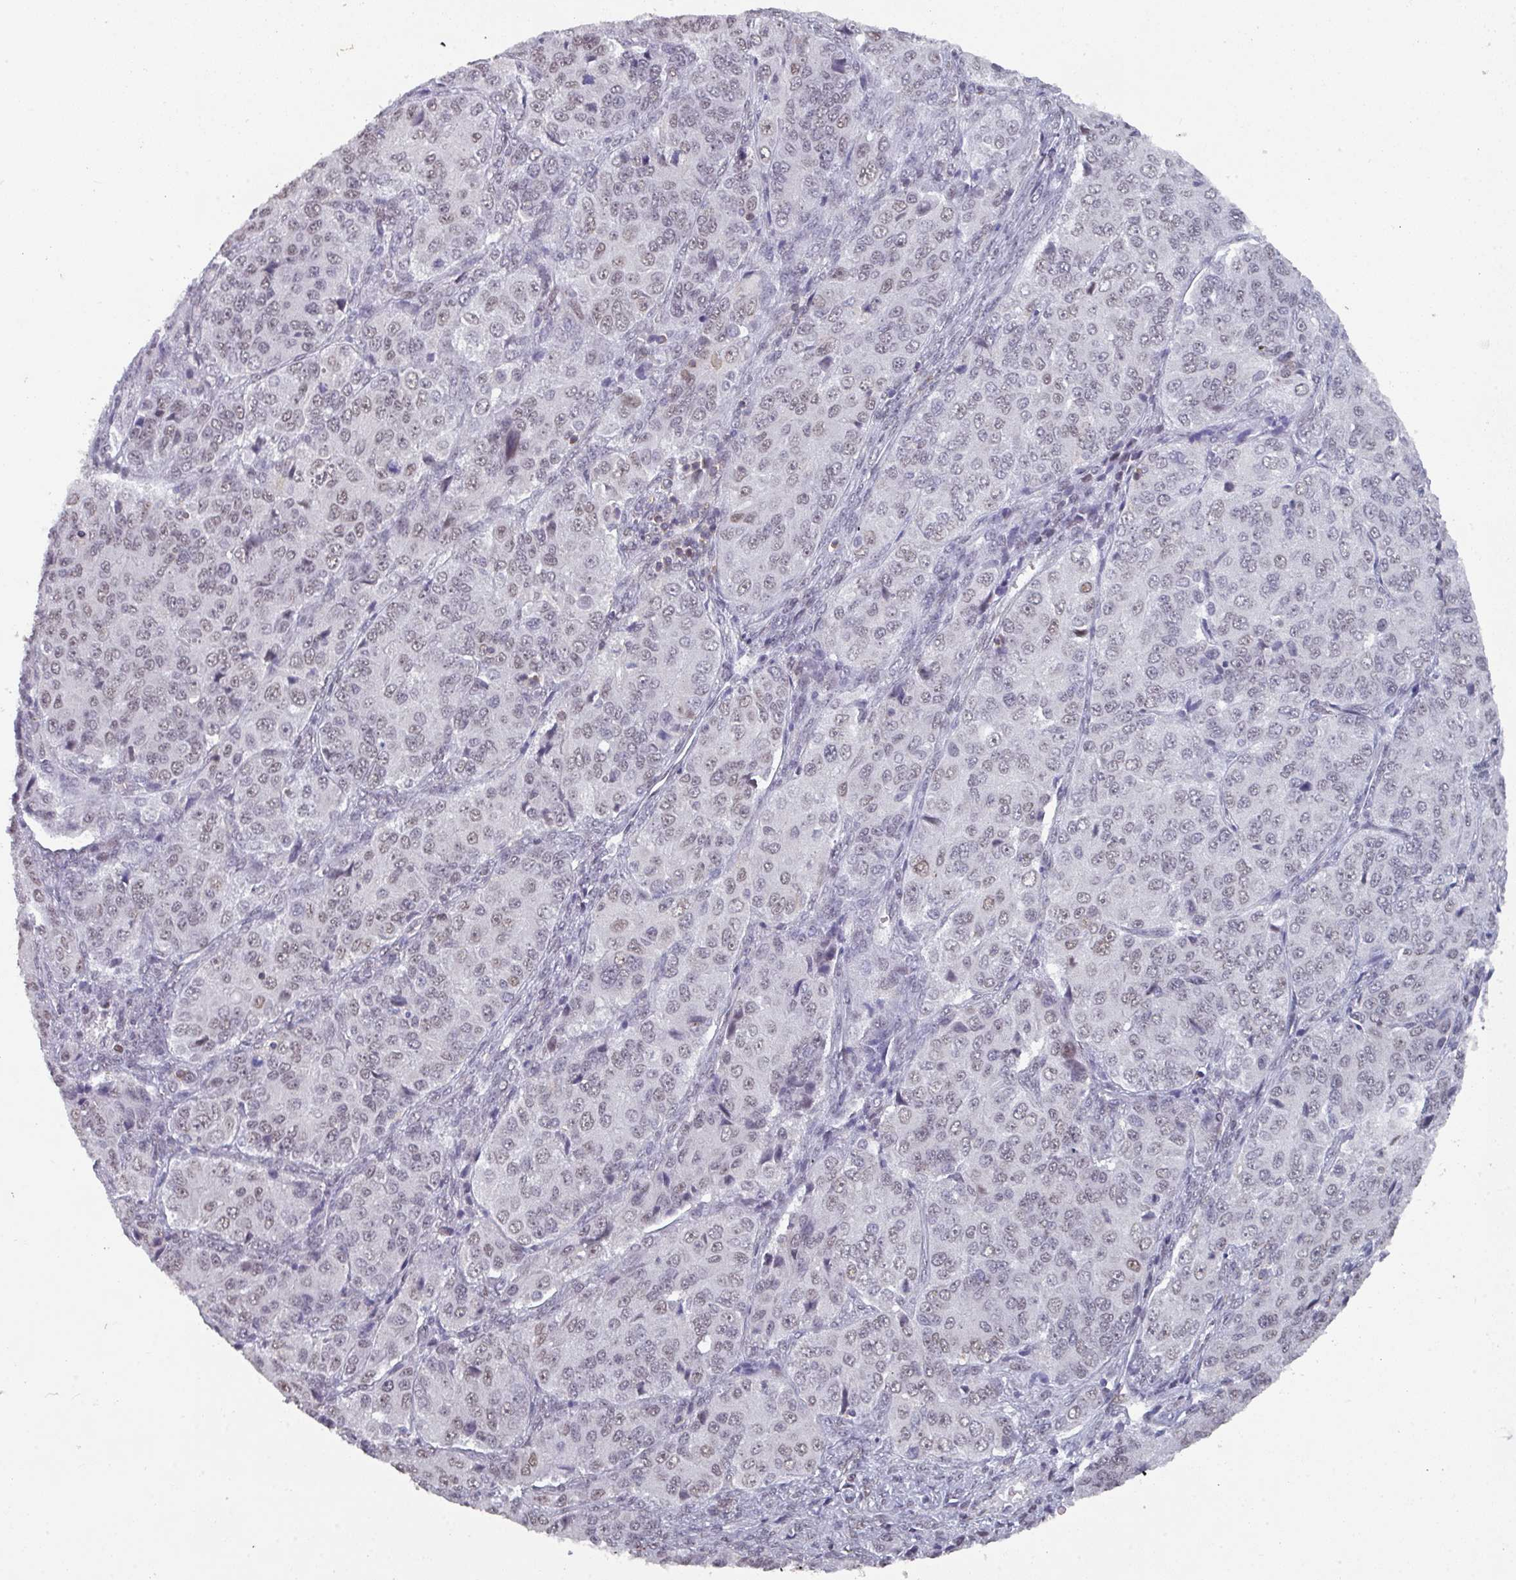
{"staining": {"intensity": "weak", "quantity": "25%-75%", "location": "nuclear"}, "tissue": "ovarian cancer", "cell_type": "Tumor cells", "image_type": "cancer", "snomed": [{"axis": "morphology", "description": "Carcinoma, endometroid"}, {"axis": "topography", "description": "Ovary"}], "caption": "About 25%-75% of tumor cells in ovarian cancer exhibit weak nuclear protein expression as visualized by brown immunohistochemical staining.", "gene": "RASAL3", "patient": {"sex": "female", "age": 51}}